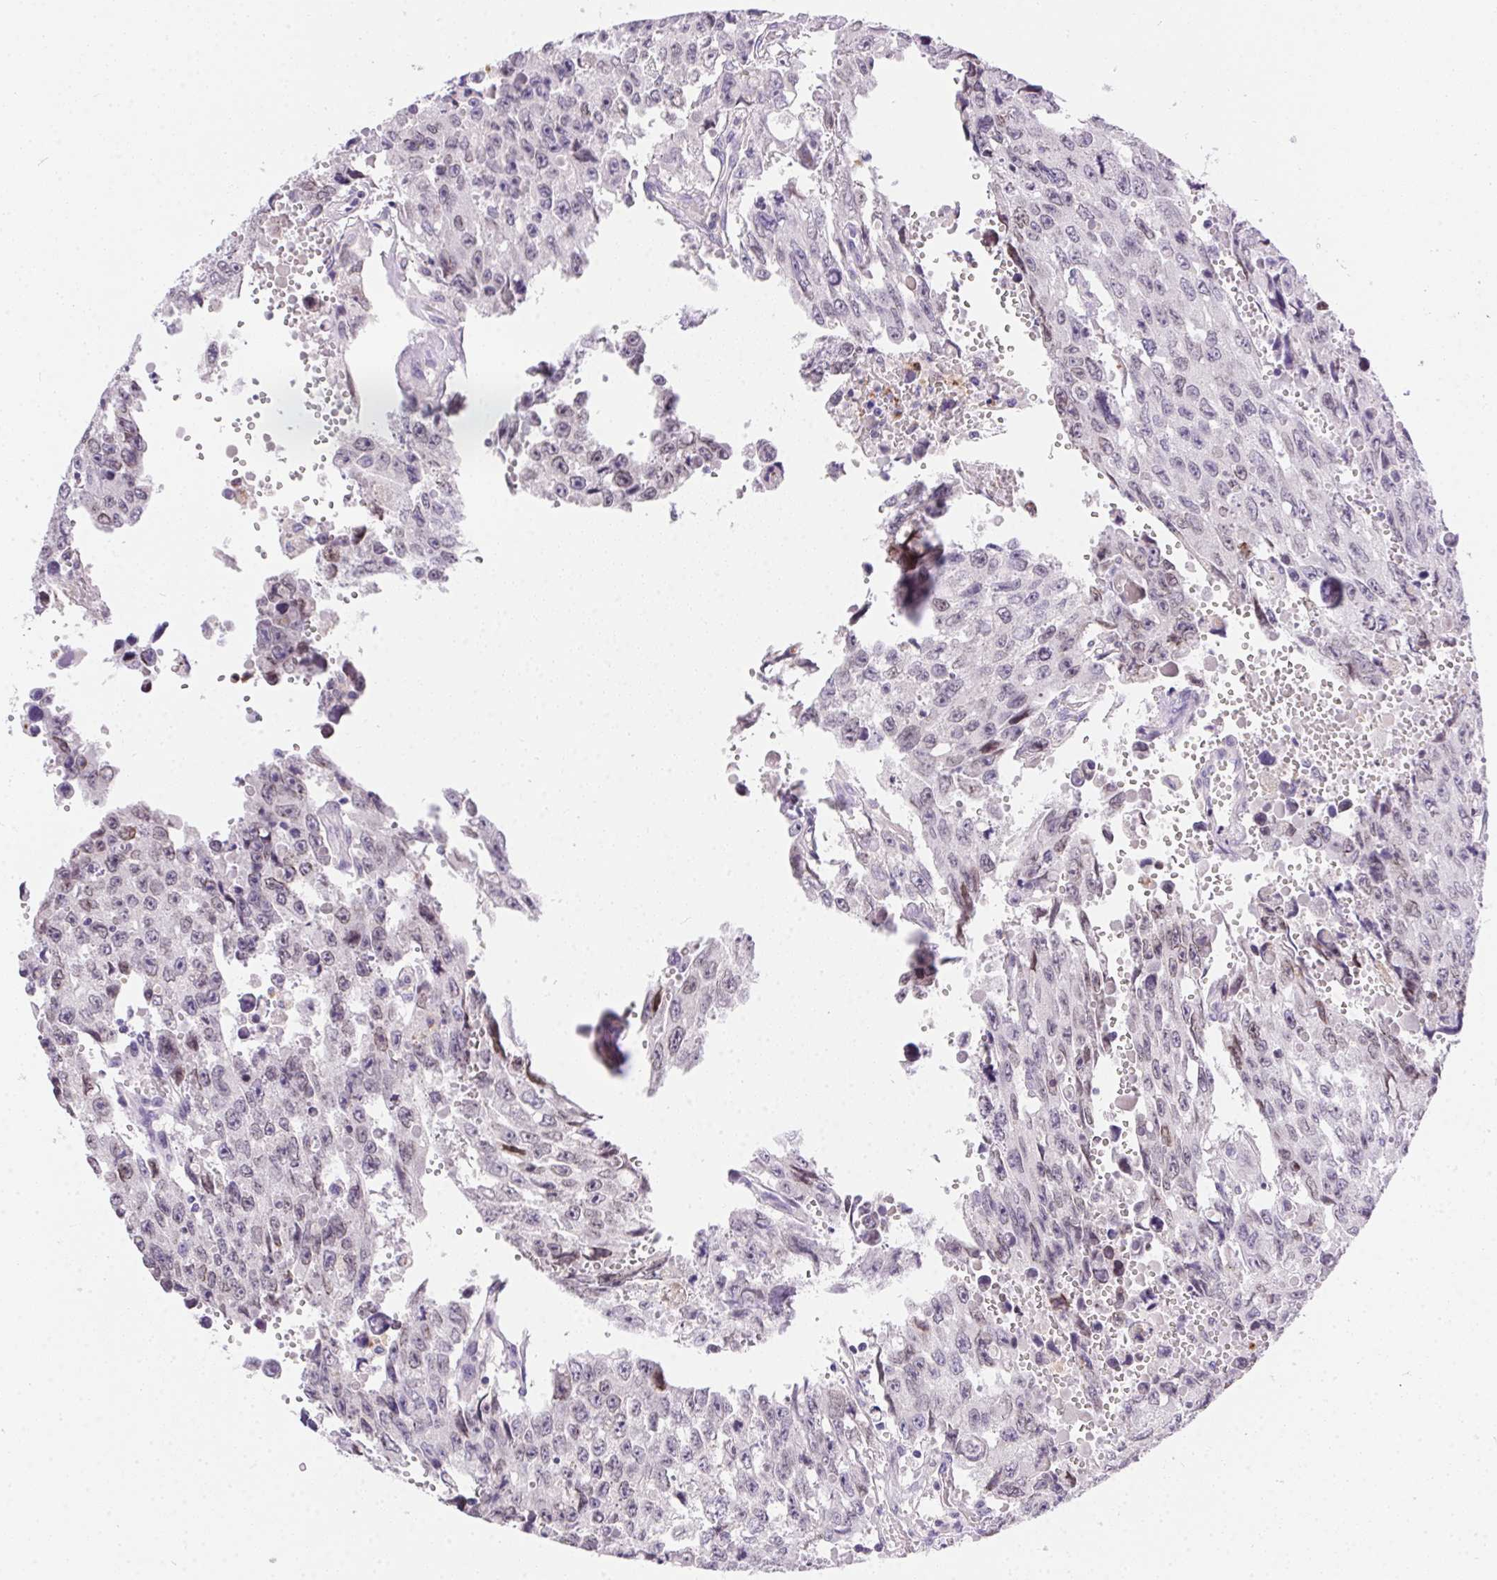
{"staining": {"intensity": "negative", "quantity": "none", "location": "none"}, "tissue": "testis cancer", "cell_type": "Tumor cells", "image_type": "cancer", "snomed": [{"axis": "morphology", "description": "Seminoma, NOS"}, {"axis": "topography", "description": "Testis"}], "caption": "Testis cancer (seminoma) stained for a protein using immunohistochemistry shows no positivity tumor cells.", "gene": "SSTR4", "patient": {"sex": "male", "age": 26}}